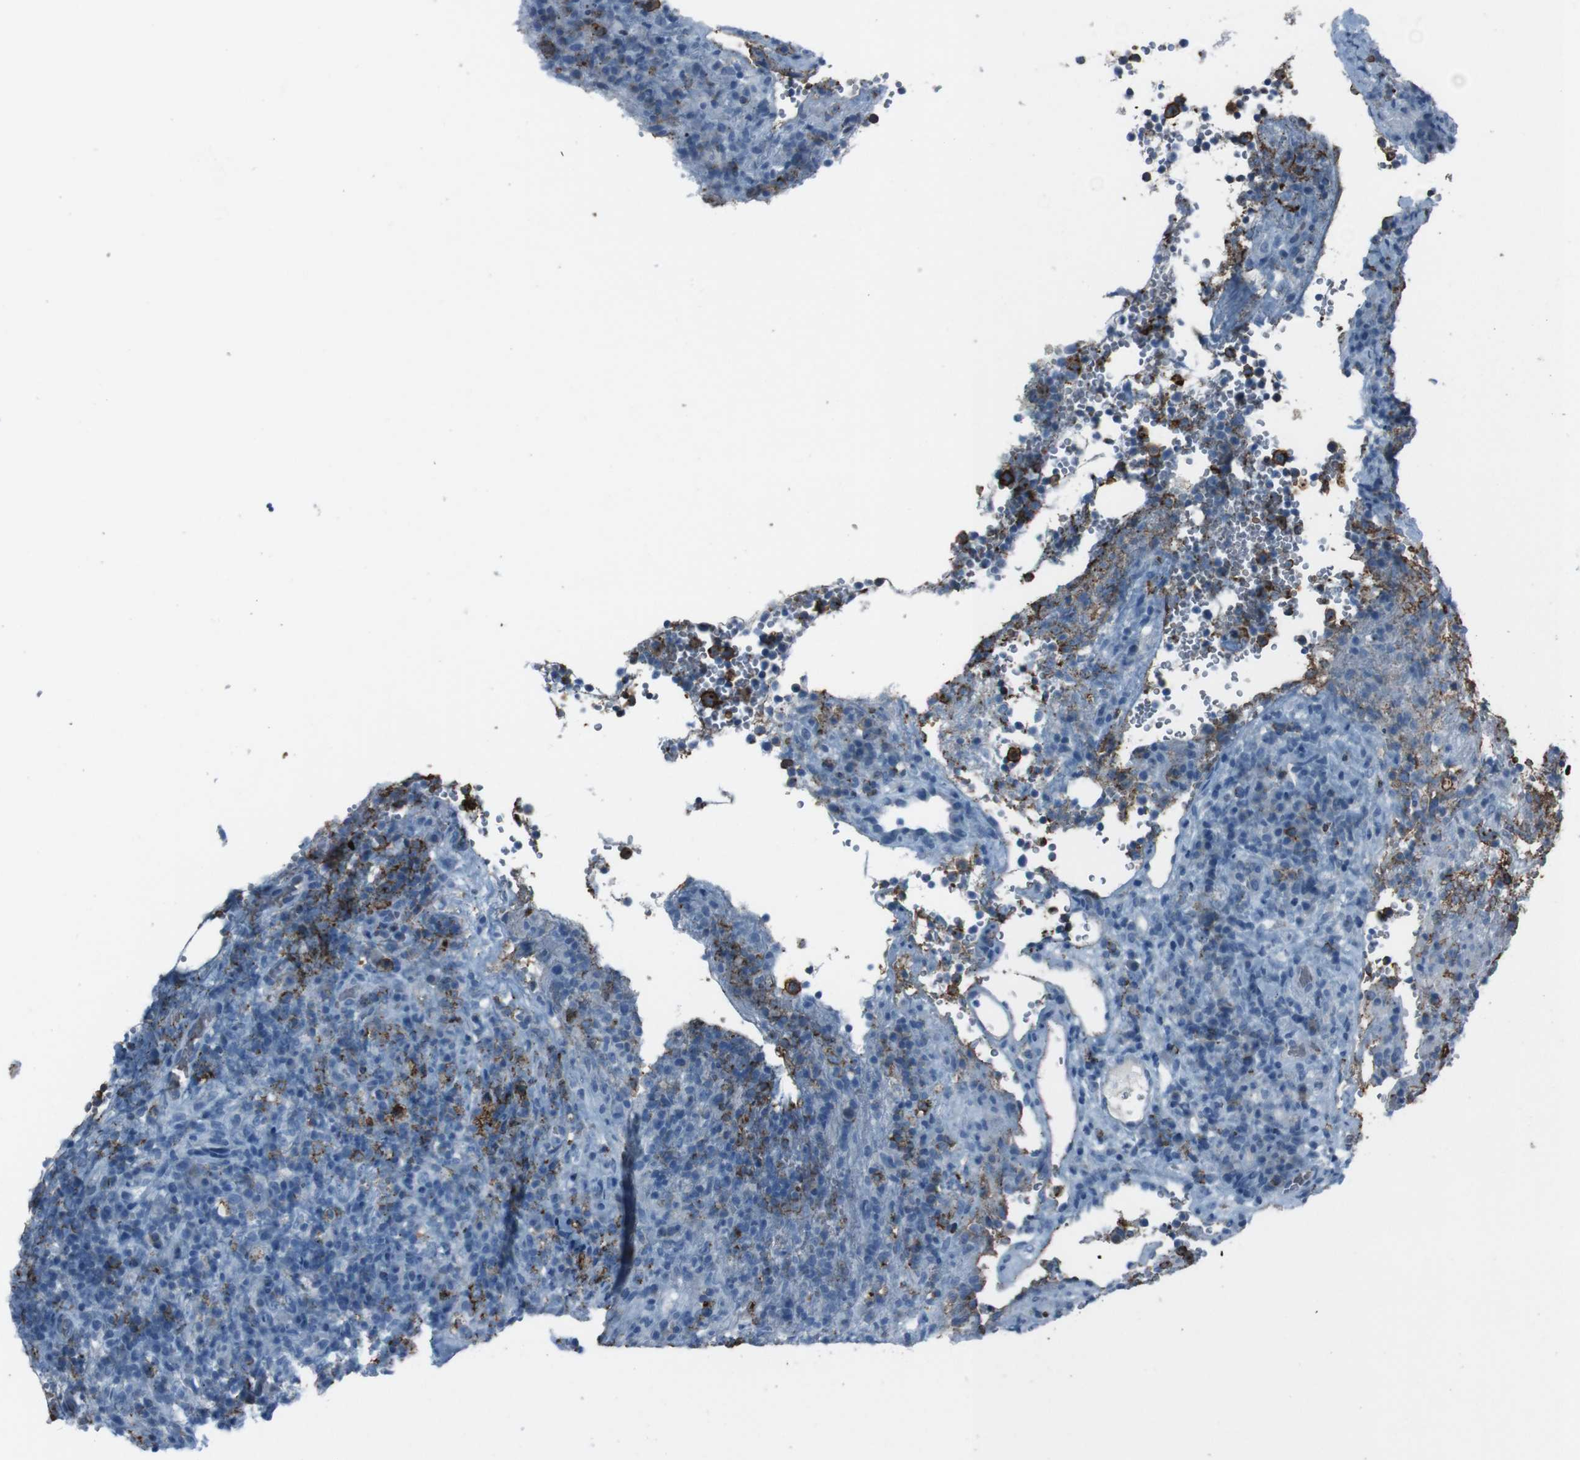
{"staining": {"intensity": "strong", "quantity": ">75%", "location": "cytoplasmic/membranous"}, "tissue": "lymphoma", "cell_type": "Tumor cells", "image_type": "cancer", "snomed": [{"axis": "morphology", "description": "Malignant lymphoma, non-Hodgkin's type, High grade"}, {"axis": "topography", "description": "Lymph node"}], "caption": "A micrograph of malignant lymphoma, non-Hodgkin's type (high-grade) stained for a protein demonstrates strong cytoplasmic/membranous brown staining in tumor cells.", "gene": "ST6GAL1", "patient": {"sex": "female", "age": 76}}